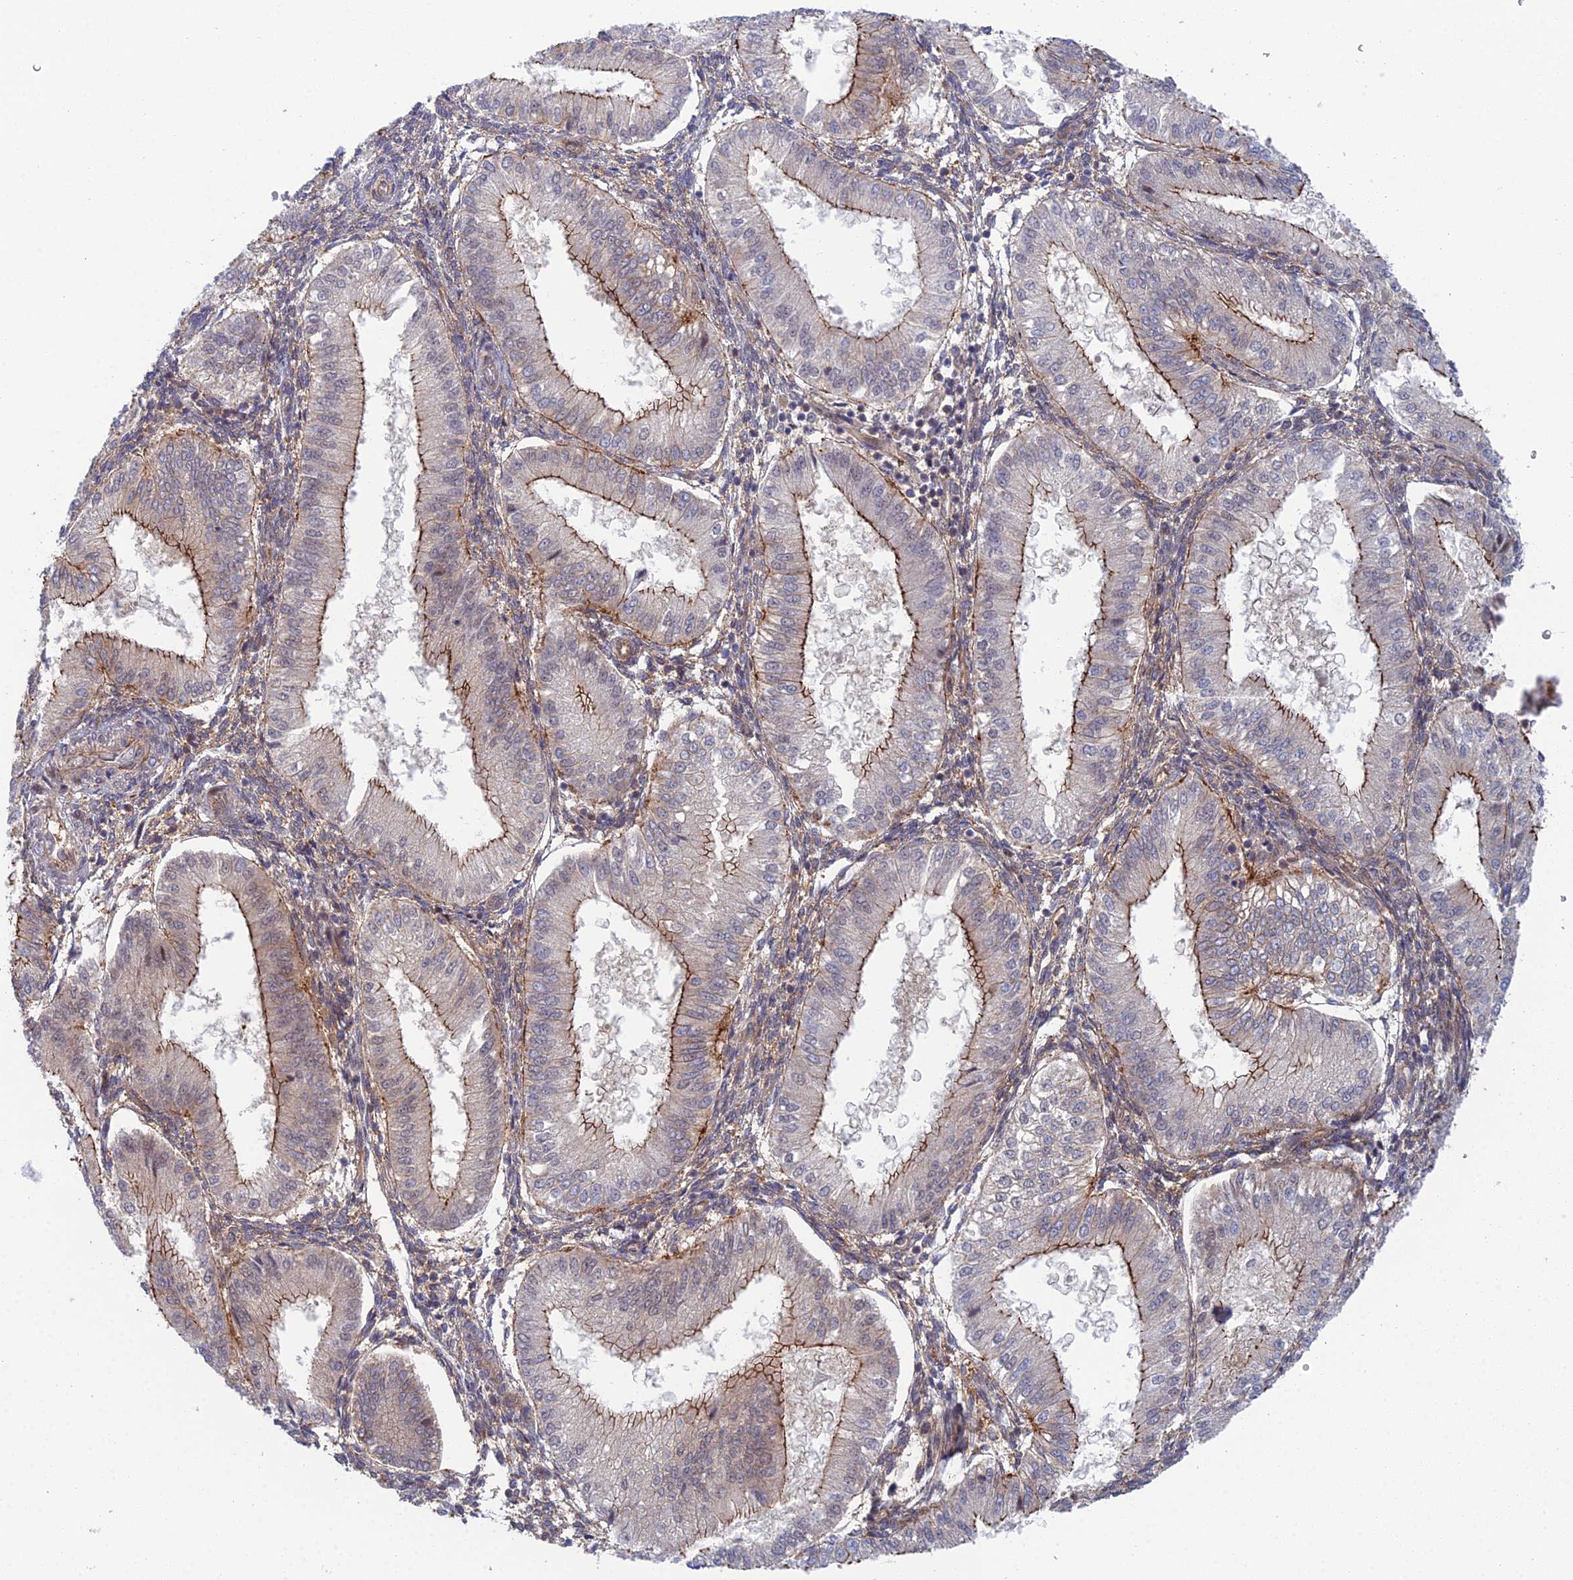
{"staining": {"intensity": "moderate", "quantity": "25%-75%", "location": "cytoplasmic/membranous"}, "tissue": "endometrium", "cell_type": "Cells in endometrial stroma", "image_type": "normal", "snomed": [{"axis": "morphology", "description": "Normal tissue, NOS"}, {"axis": "topography", "description": "Endometrium"}], "caption": "About 25%-75% of cells in endometrial stroma in normal endometrium show moderate cytoplasmic/membranous protein positivity as visualized by brown immunohistochemical staining.", "gene": "ABHD1", "patient": {"sex": "female", "age": 39}}